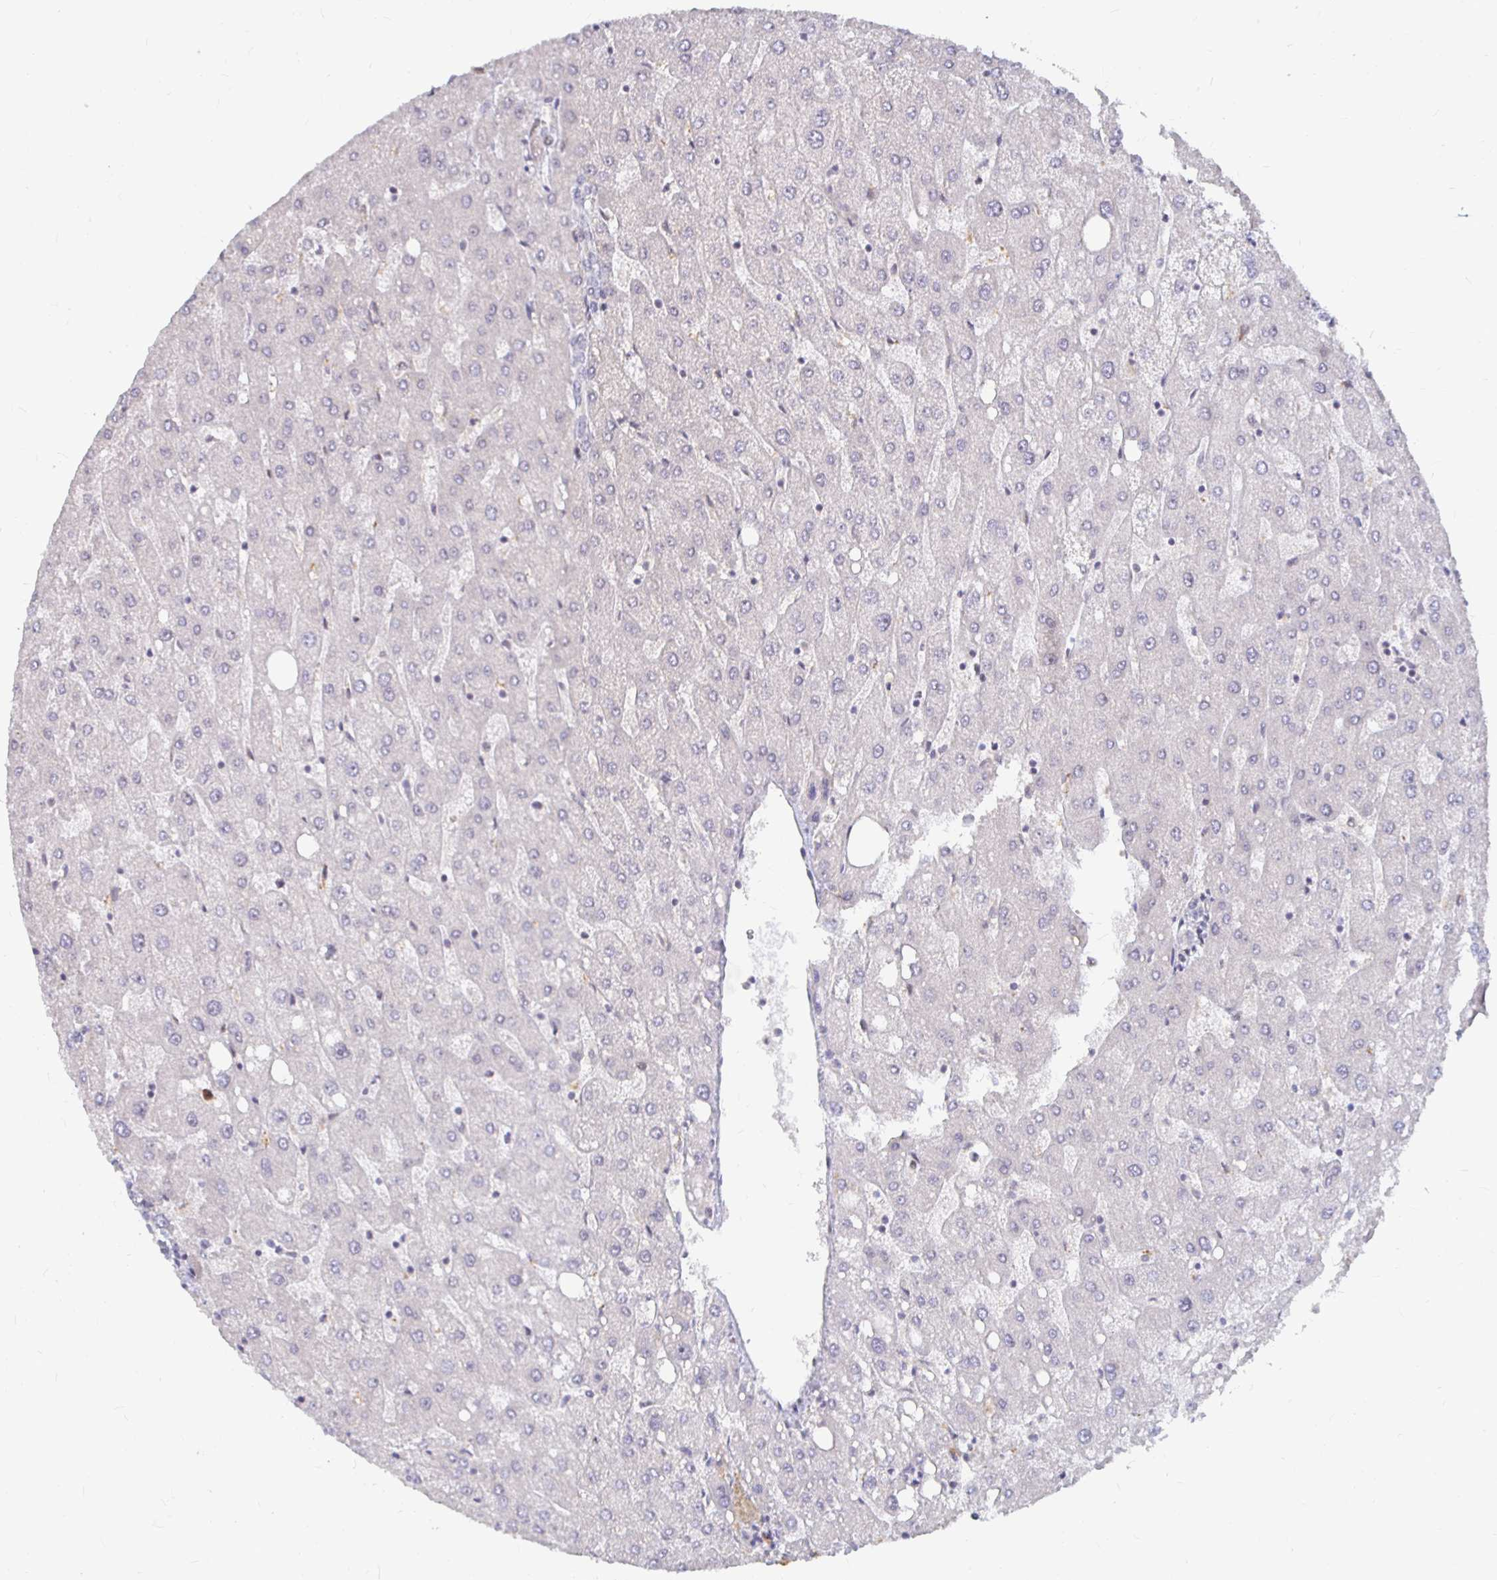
{"staining": {"intensity": "negative", "quantity": "none", "location": "none"}, "tissue": "liver", "cell_type": "Cholangiocytes", "image_type": "normal", "snomed": [{"axis": "morphology", "description": "Normal tissue, NOS"}, {"axis": "topography", "description": "Liver"}], "caption": "DAB (3,3'-diaminobenzidine) immunohistochemical staining of benign liver demonstrates no significant staining in cholangiocytes.", "gene": "CAPN11", "patient": {"sex": "male", "age": 67}}